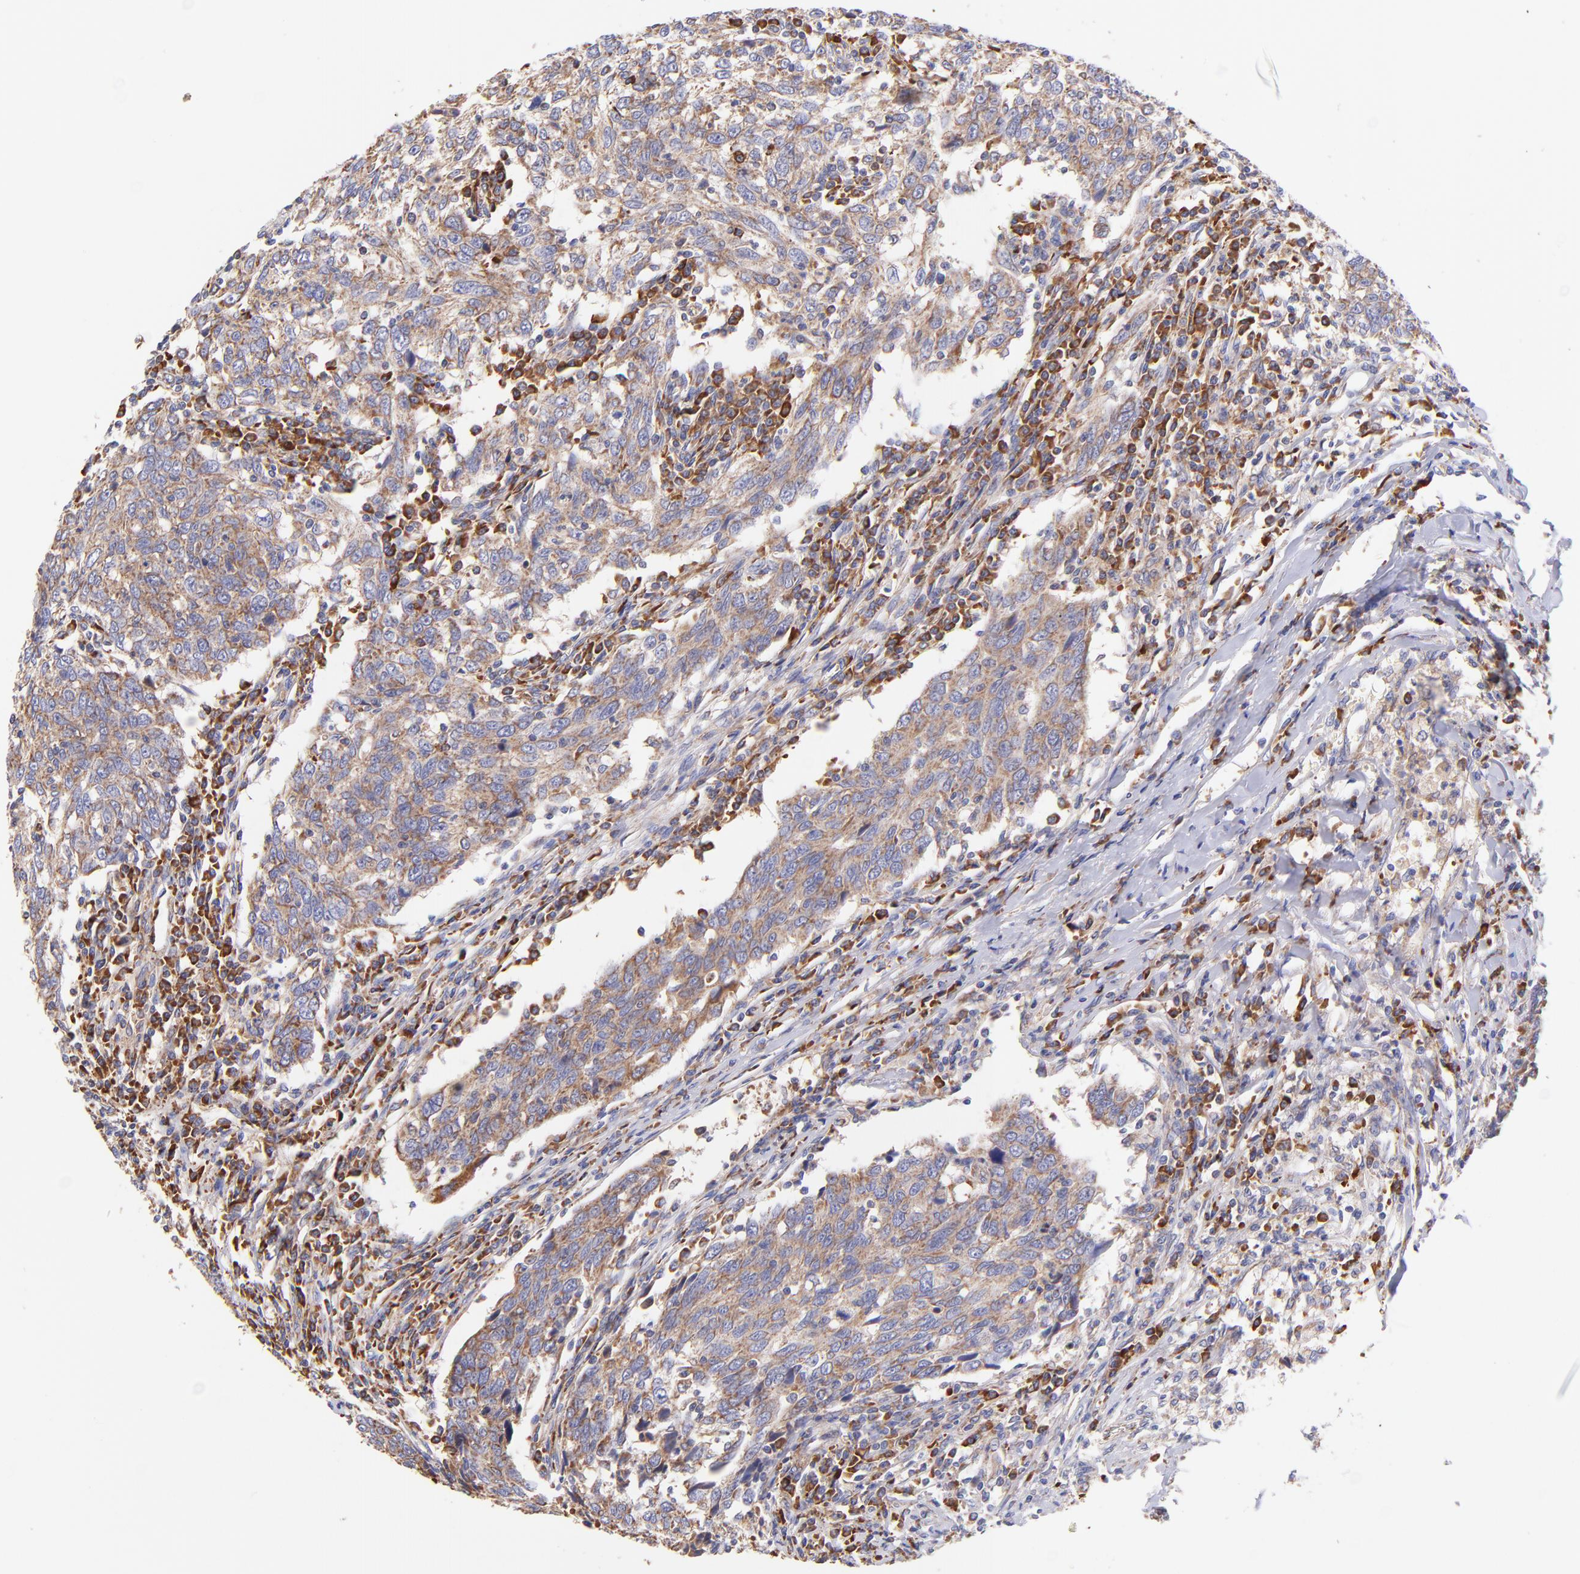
{"staining": {"intensity": "moderate", "quantity": ">75%", "location": "cytoplasmic/membranous"}, "tissue": "breast cancer", "cell_type": "Tumor cells", "image_type": "cancer", "snomed": [{"axis": "morphology", "description": "Duct carcinoma"}, {"axis": "topography", "description": "Breast"}], "caption": "The micrograph shows a brown stain indicating the presence of a protein in the cytoplasmic/membranous of tumor cells in breast cancer (invasive ductal carcinoma).", "gene": "PREX1", "patient": {"sex": "female", "age": 50}}